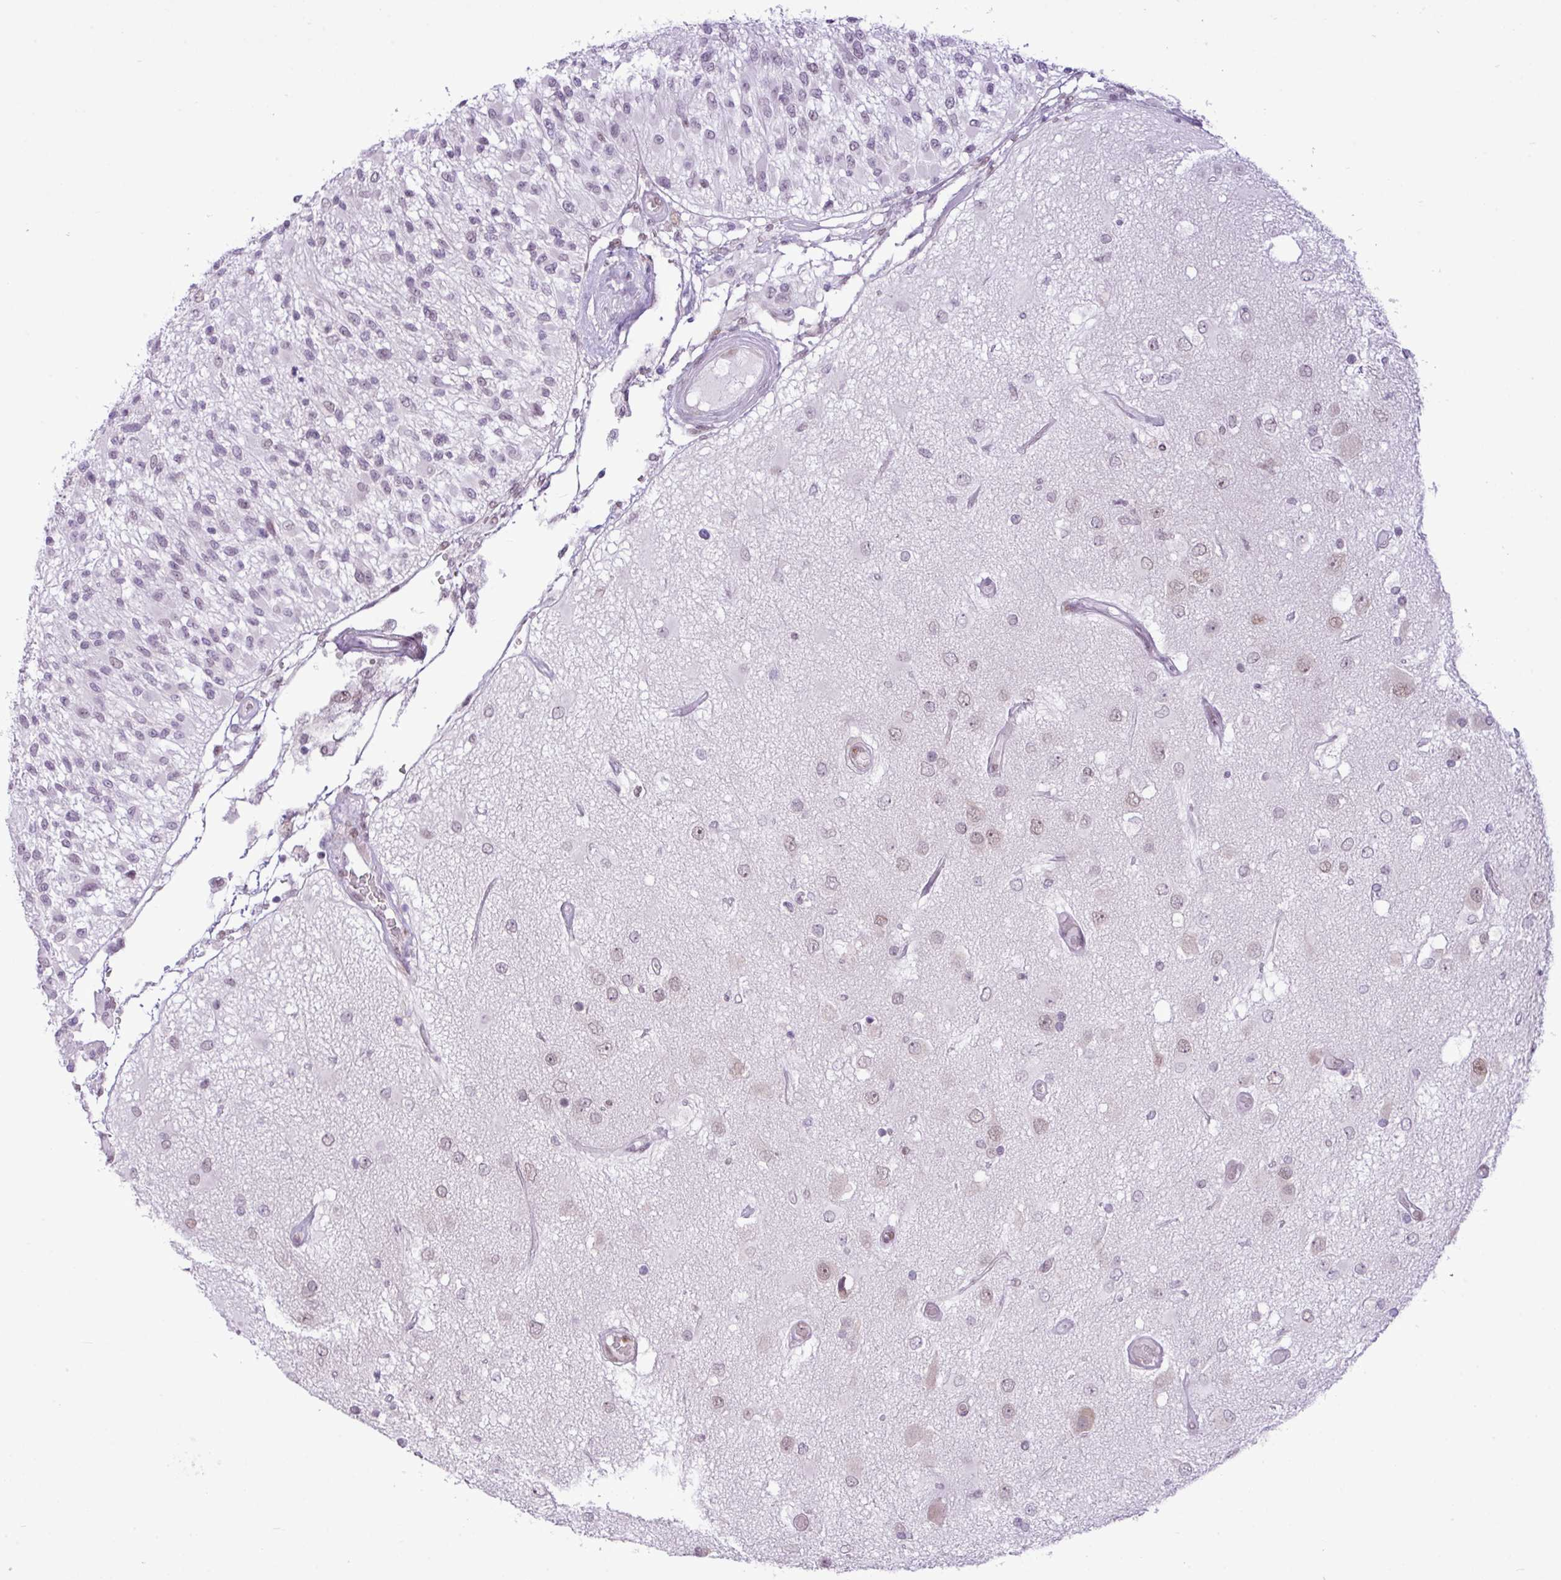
{"staining": {"intensity": "negative", "quantity": "none", "location": "none"}, "tissue": "glioma", "cell_type": "Tumor cells", "image_type": "cancer", "snomed": [{"axis": "morphology", "description": "Glioma, malignant, High grade"}, {"axis": "morphology", "description": "Glioblastoma, NOS"}, {"axis": "topography", "description": "Brain"}], "caption": "High power microscopy histopathology image of an IHC image of glioma, revealing no significant expression in tumor cells.", "gene": "ELOA2", "patient": {"sex": "male", "age": 60}}